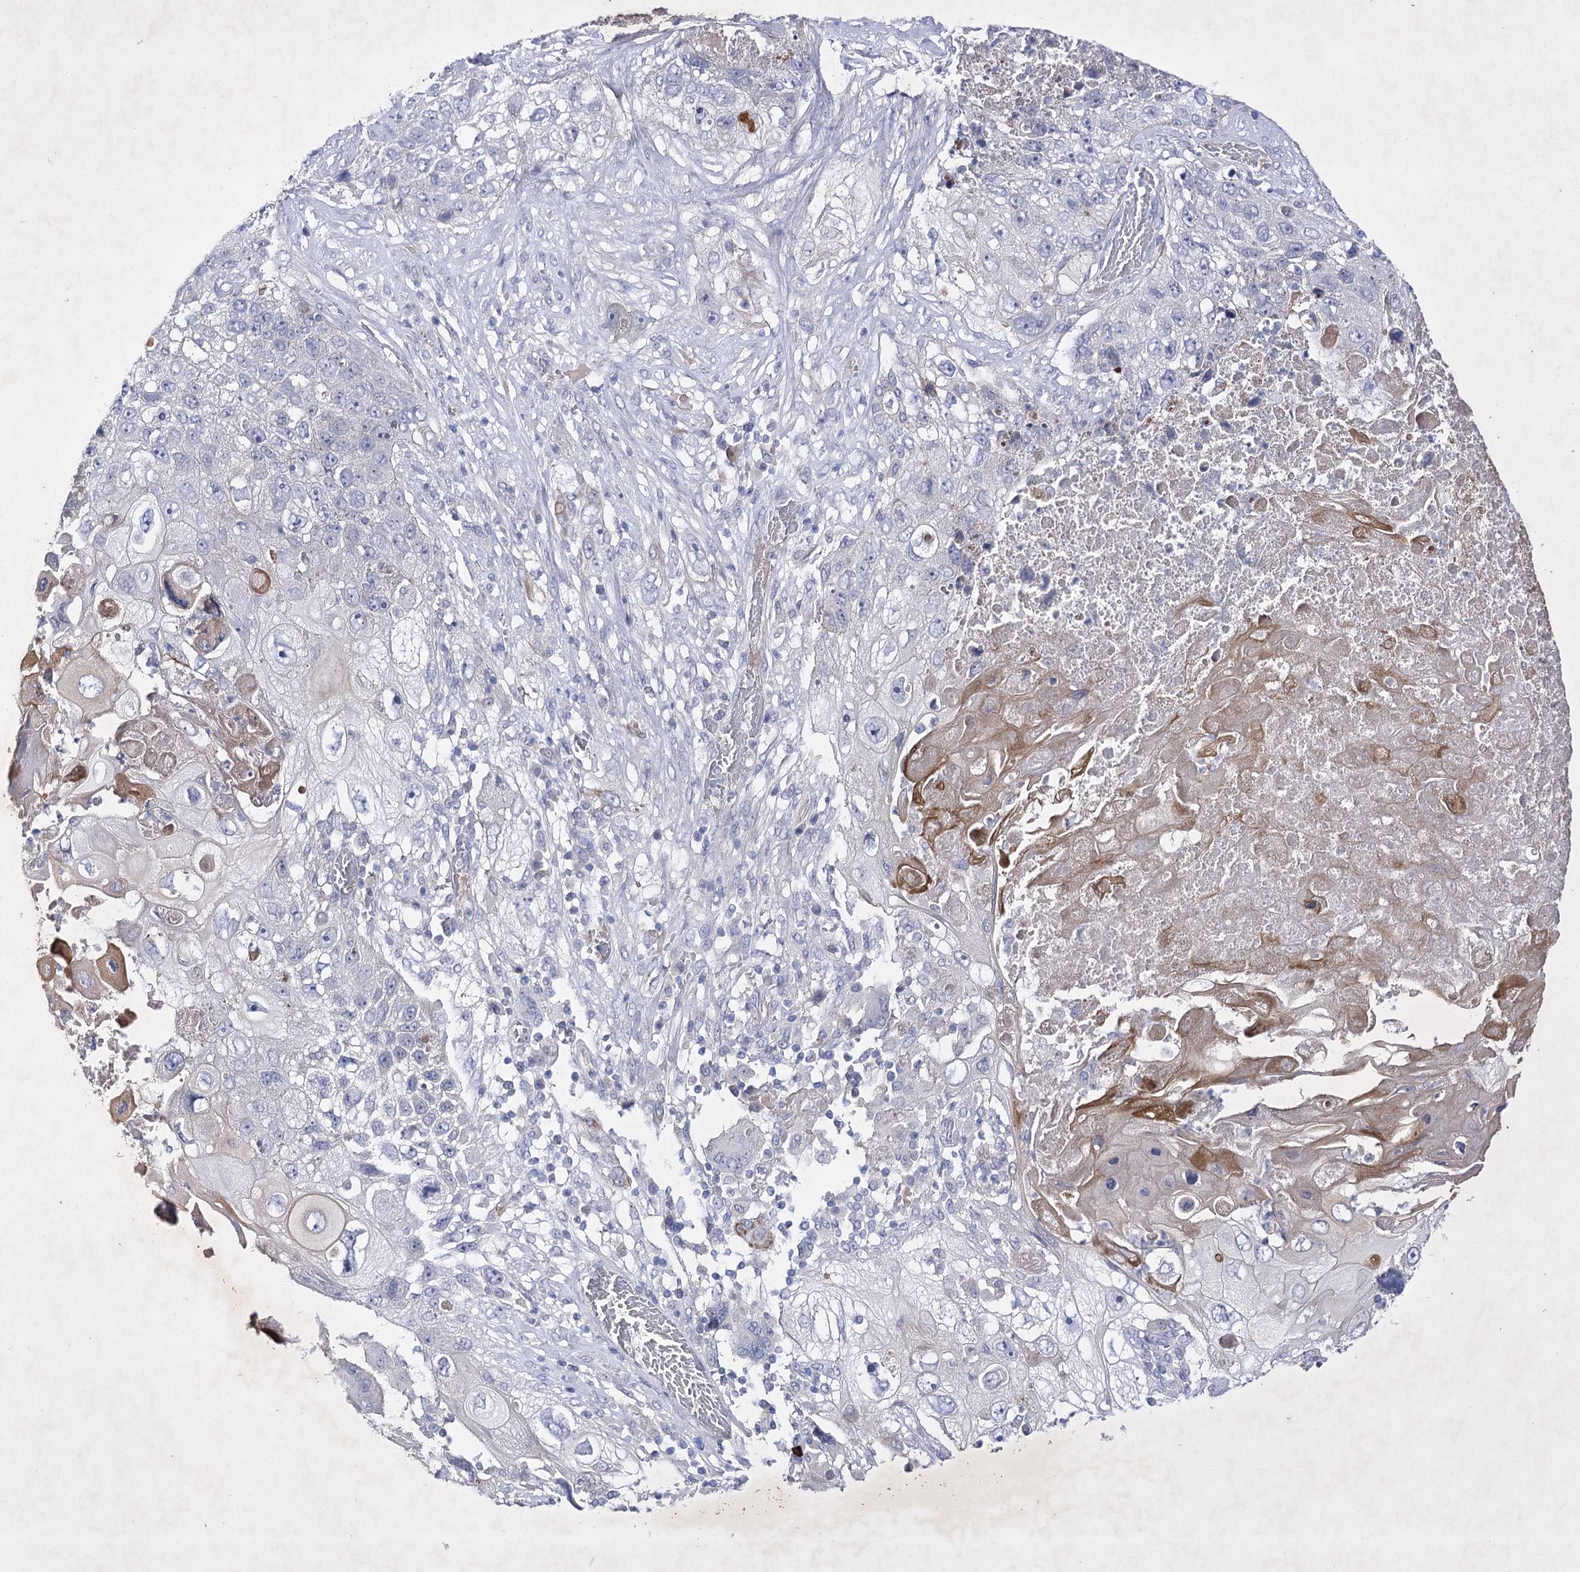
{"staining": {"intensity": "negative", "quantity": "none", "location": "none"}, "tissue": "lung cancer", "cell_type": "Tumor cells", "image_type": "cancer", "snomed": [{"axis": "morphology", "description": "Squamous cell carcinoma, NOS"}, {"axis": "topography", "description": "Lung"}], "caption": "A high-resolution micrograph shows IHC staining of lung cancer (squamous cell carcinoma), which exhibits no significant positivity in tumor cells. Brightfield microscopy of immunohistochemistry stained with DAB (3,3'-diaminobenzidine) (brown) and hematoxylin (blue), captured at high magnification.", "gene": "COX15", "patient": {"sex": "male", "age": 61}}